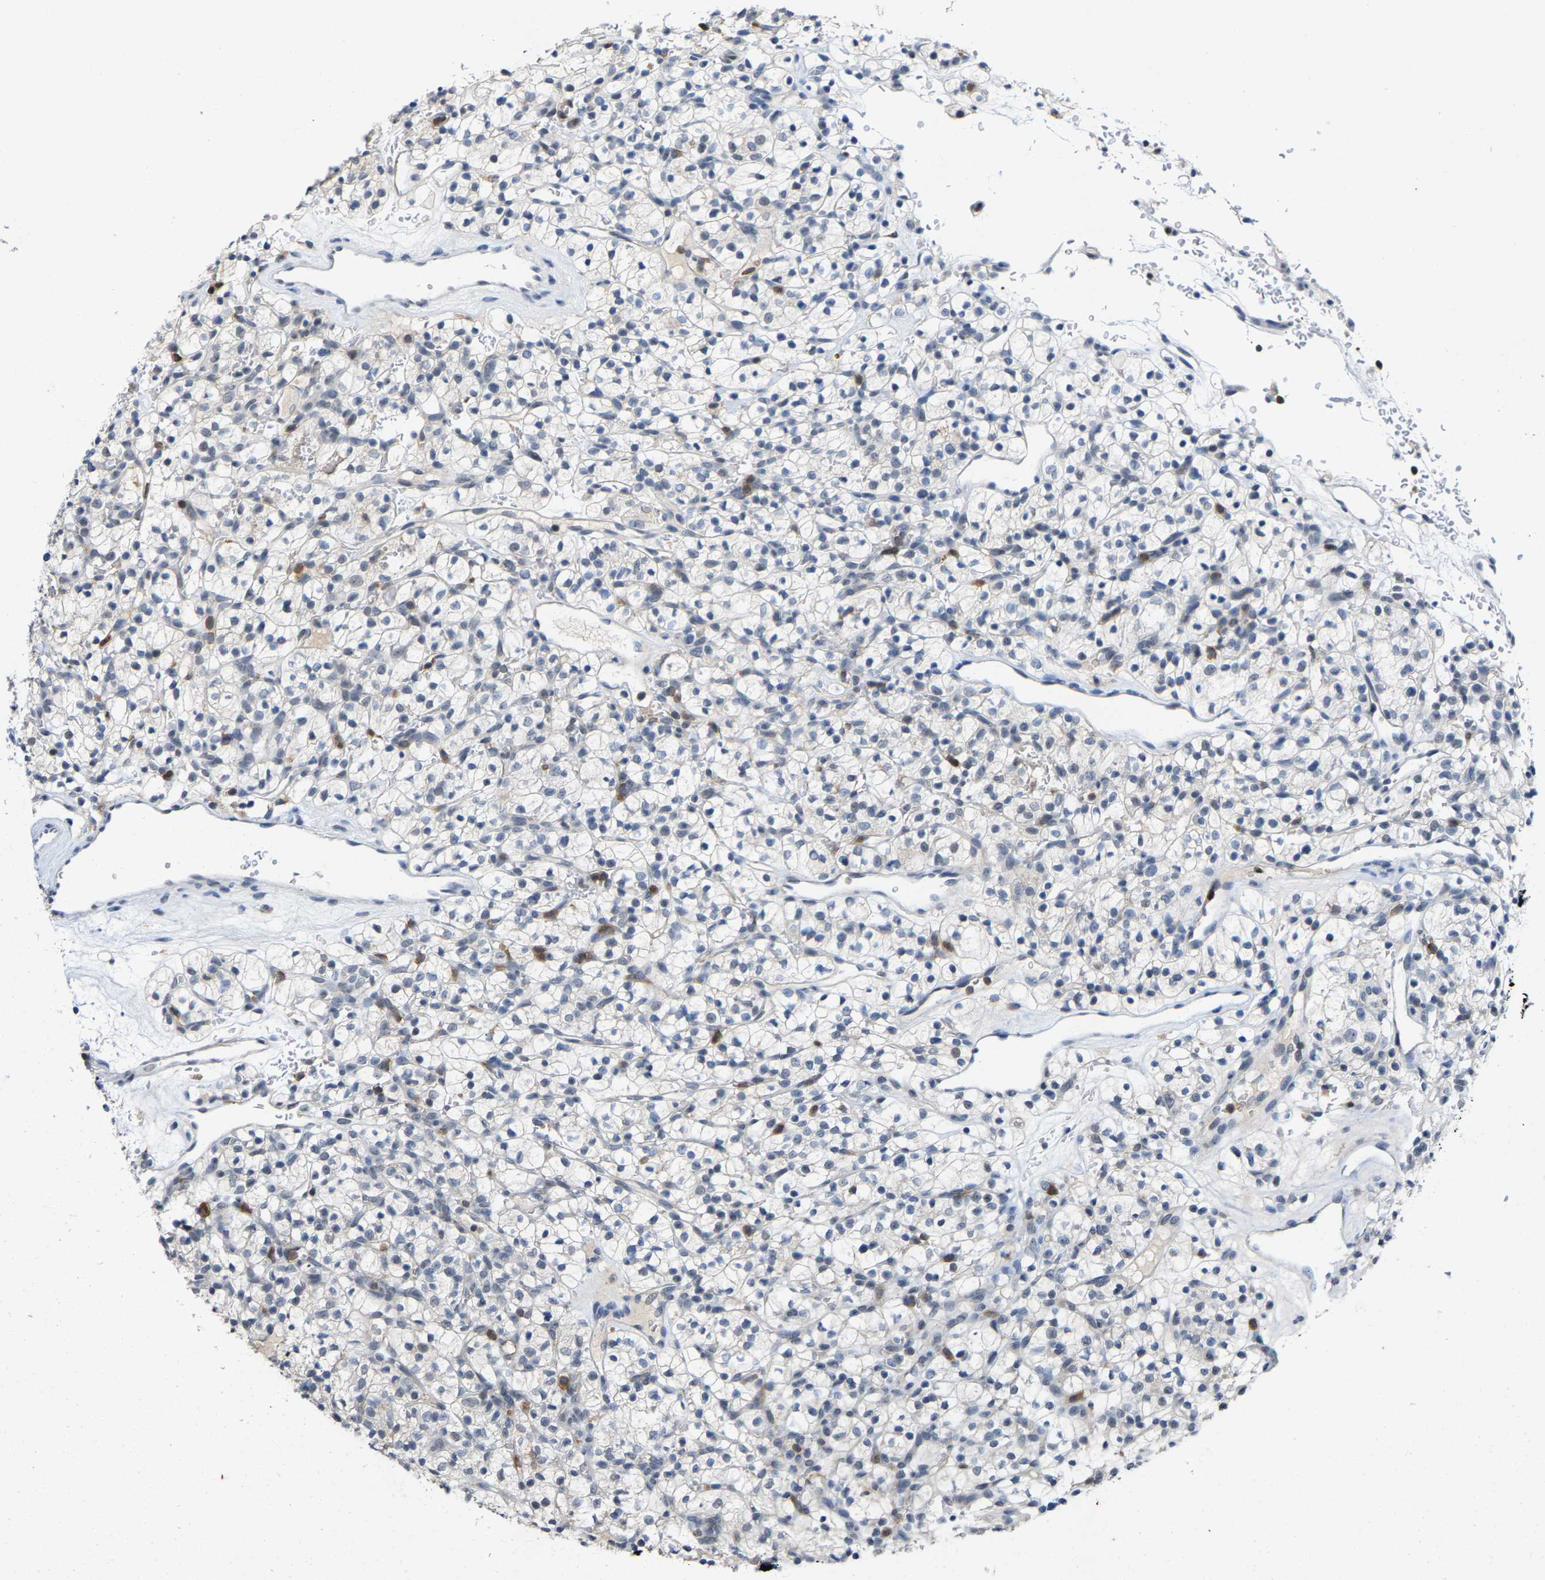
{"staining": {"intensity": "negative", "quantity": "none", "location": "none"}, "tissue": "renal cancer", "cell_type": "Tumor cells", "image_type": "cancer", "snomed": [{"axis": "morphology", "description": "Adenocarcinoma, NOS"}, {"axis": "topography", "description": "Kidney"}], "caption": "There is no significant expression in tumor cells of adenocarcinoma (renal).", "gene": "FGD3", "patient": {"sex": "female", "age": 57}}